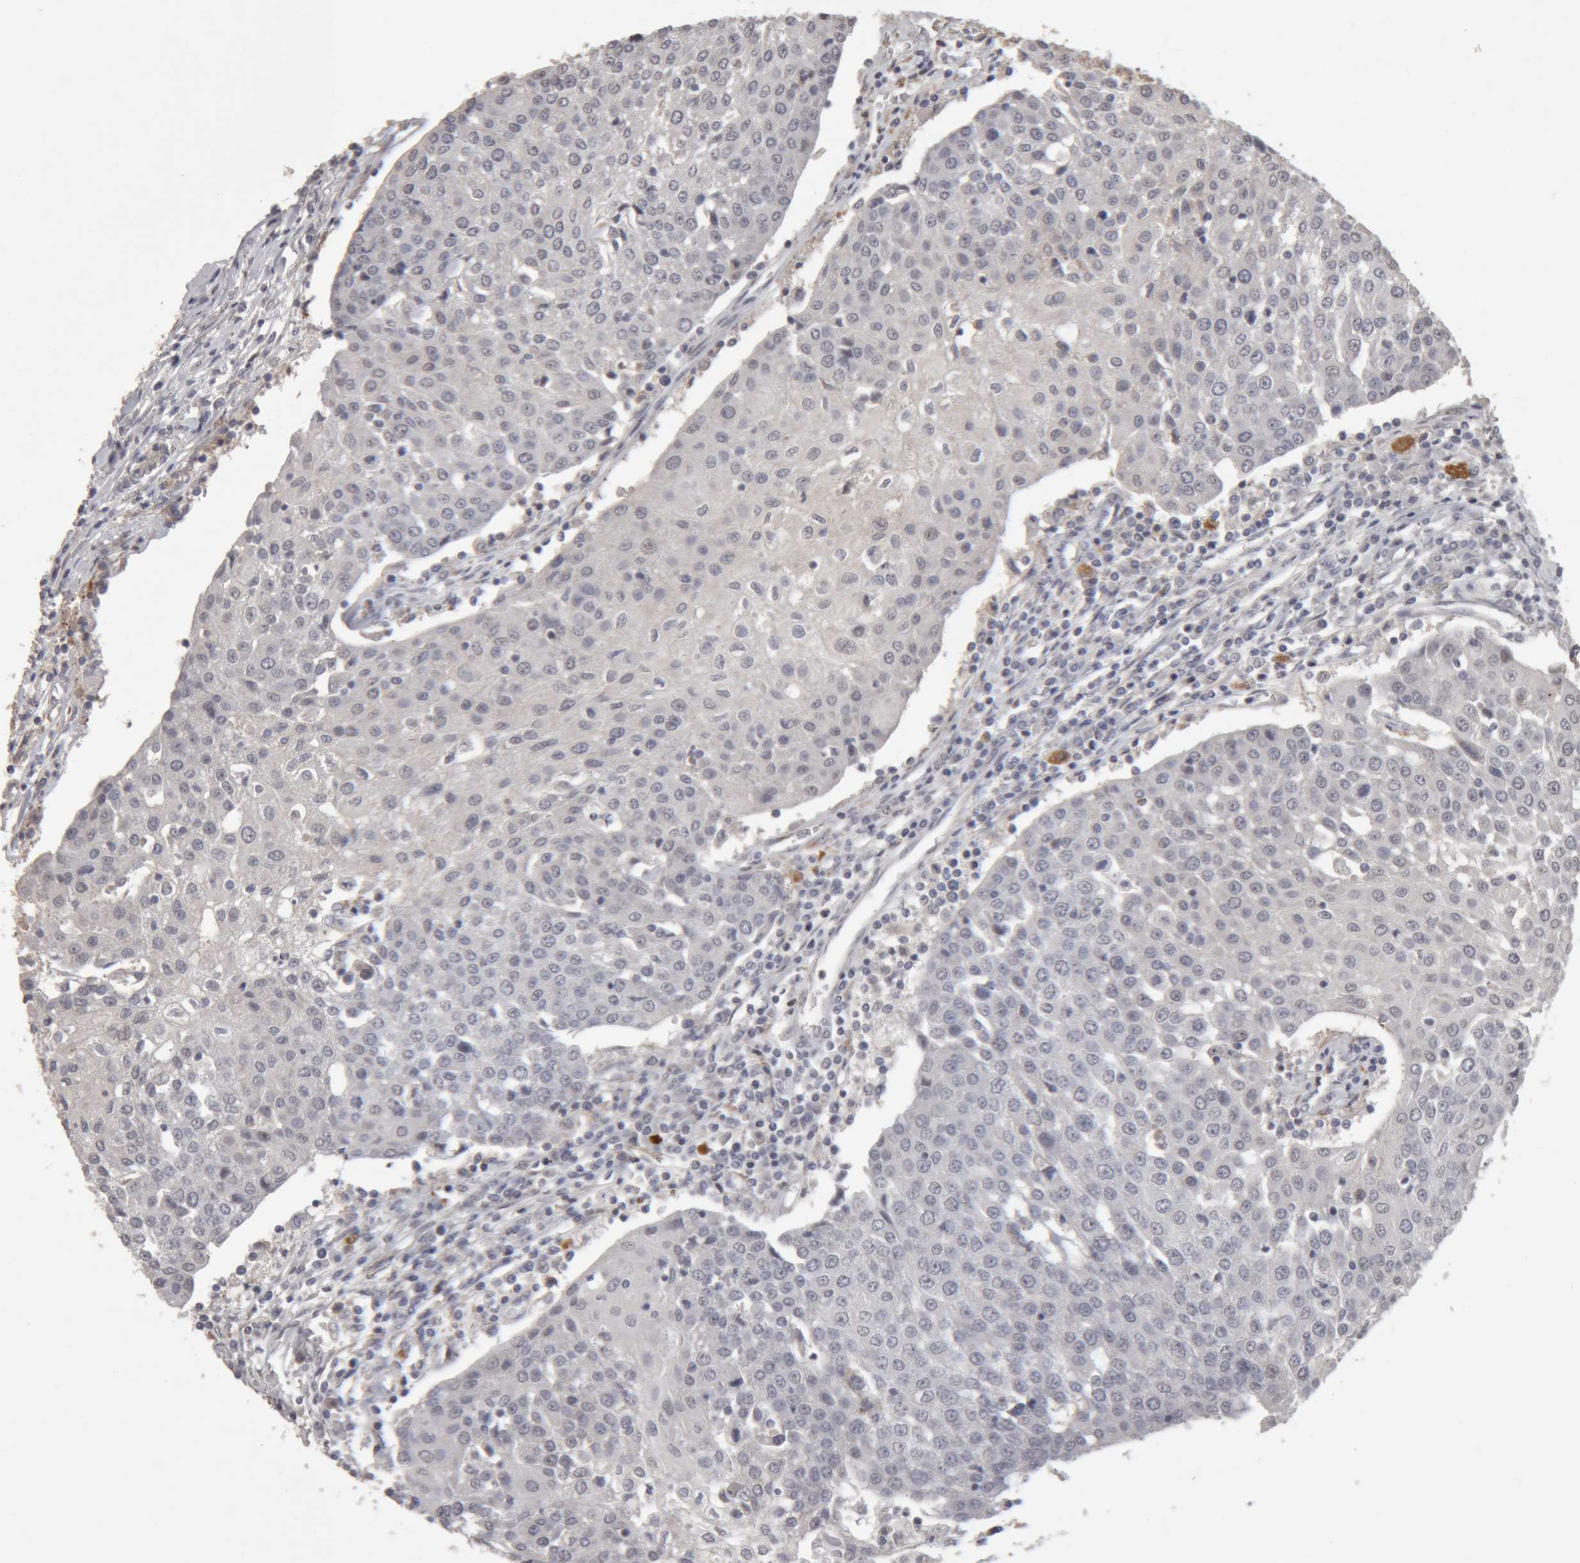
{"staining": {"intensity": "negative", "quantity": "none", "location": "none"}, "tissue": "urothelial cancer", "cell_type": "Tumor cells", "image_type": "cancer", "snomed": [{"axis": "morphology", "description": "Urothelial carcinoma, High grade"}, {"axis": "topography", "description": "Urinary bladder"}], "caption": "There is no significant staining in tumor cells of urothelial cancer.", "gene": "MEP1A", "patient": {"sex": "female", "age": 85}}